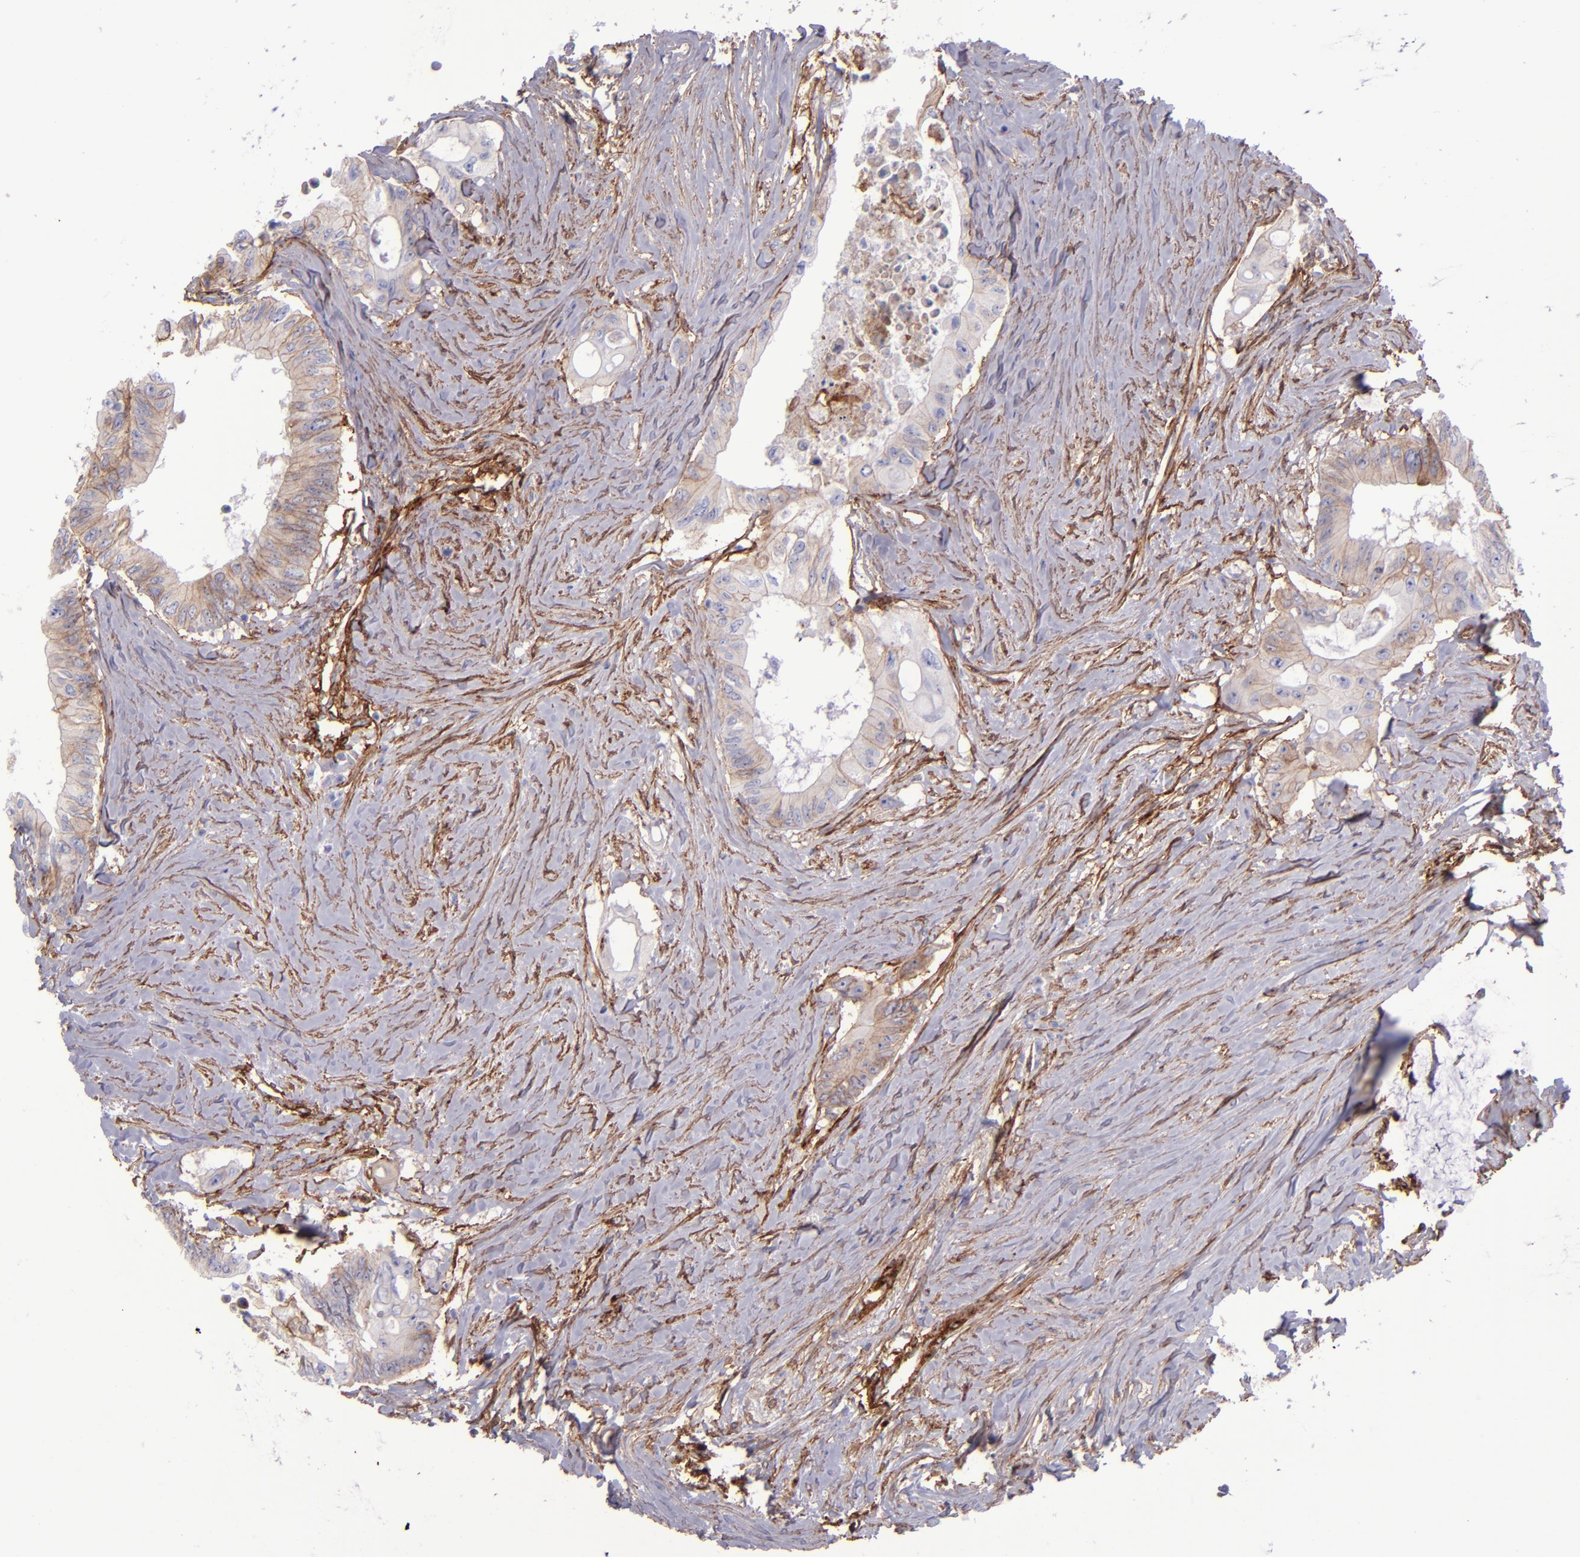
{"staining": {"intensity": "weak", "quantity": ">75%", "location": "cytoplasmic/membranous"}, "tissue": "colorectal cancer", "cell_type": "Tumor cells", "image_type": "cancer", "snomed": [{"axis": "morphology", "description": "Adenocarcinoma, NOS"}, {"axis": "topography", "description": "Colon"}], "caption": "Colorectal adenocarcinoma tissue exhibits weak cytoplasmic/membranous staining in approximately >75% of tumor cells, visualized by immunohistochemistry.", "gene": "ITGAV", "patient": {"sex": "male", "age": 65}}